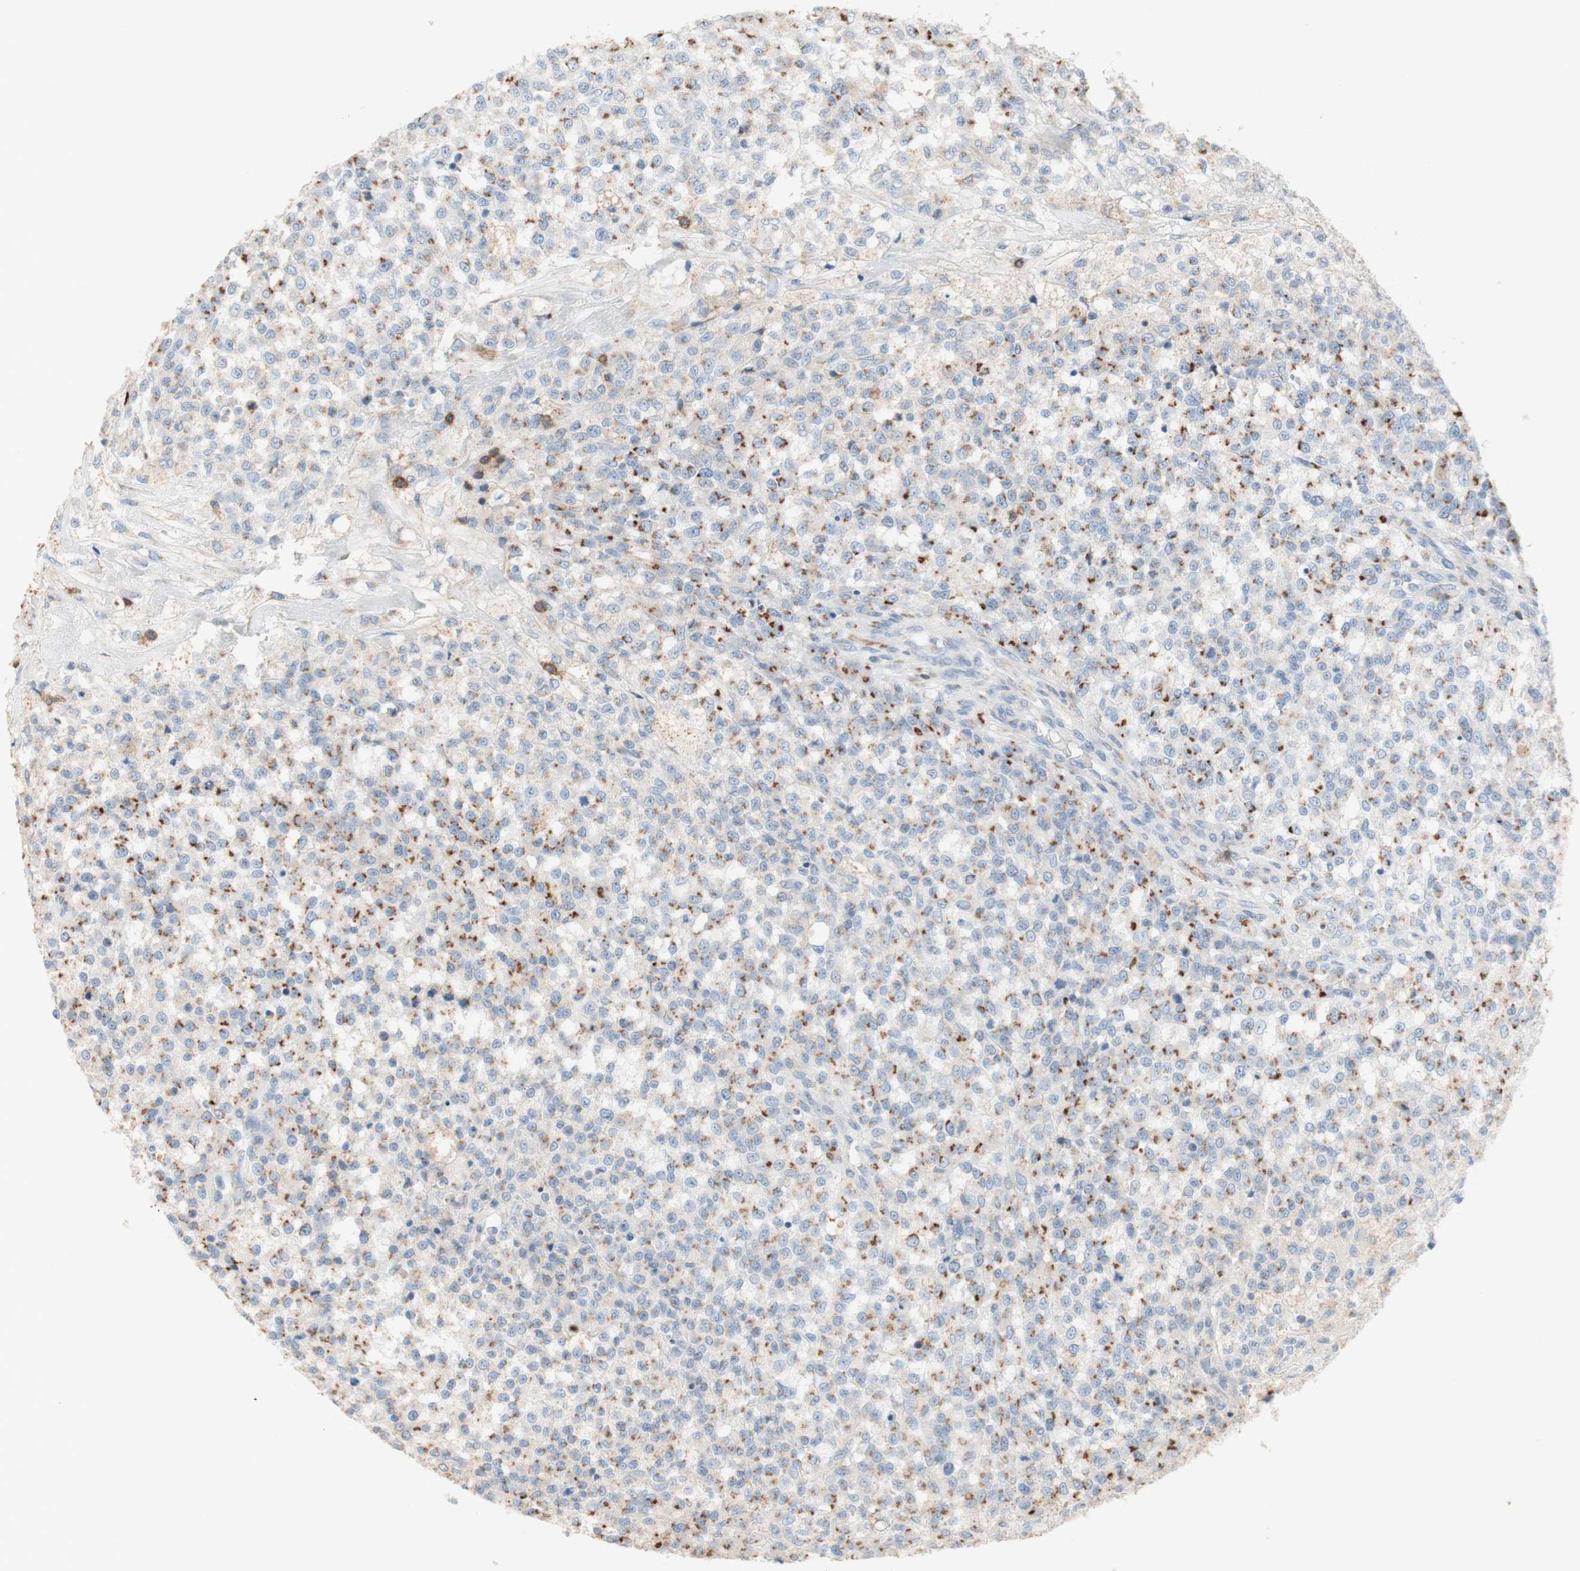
{"staining": {"intensity": "moderate", "quantity": "<25%", "location": "cytoplasmic/membranous"}, "tissue": "testis cancer", "cell_type": "Tumor cells", "image_type": "cancer", "snomed": [{"axis": "morphology", "description": "Seminoma, NOS"}, {"axis": "topography", "description": "Testis"}], "caption": "This image shows IHC staining of testis seminoma, with low moderate cytoplasmic/membranous positivity in approximately <25% of tumor cells.", "gene": "SPINK6", "patient": {"sex": "male", "age": 59}}